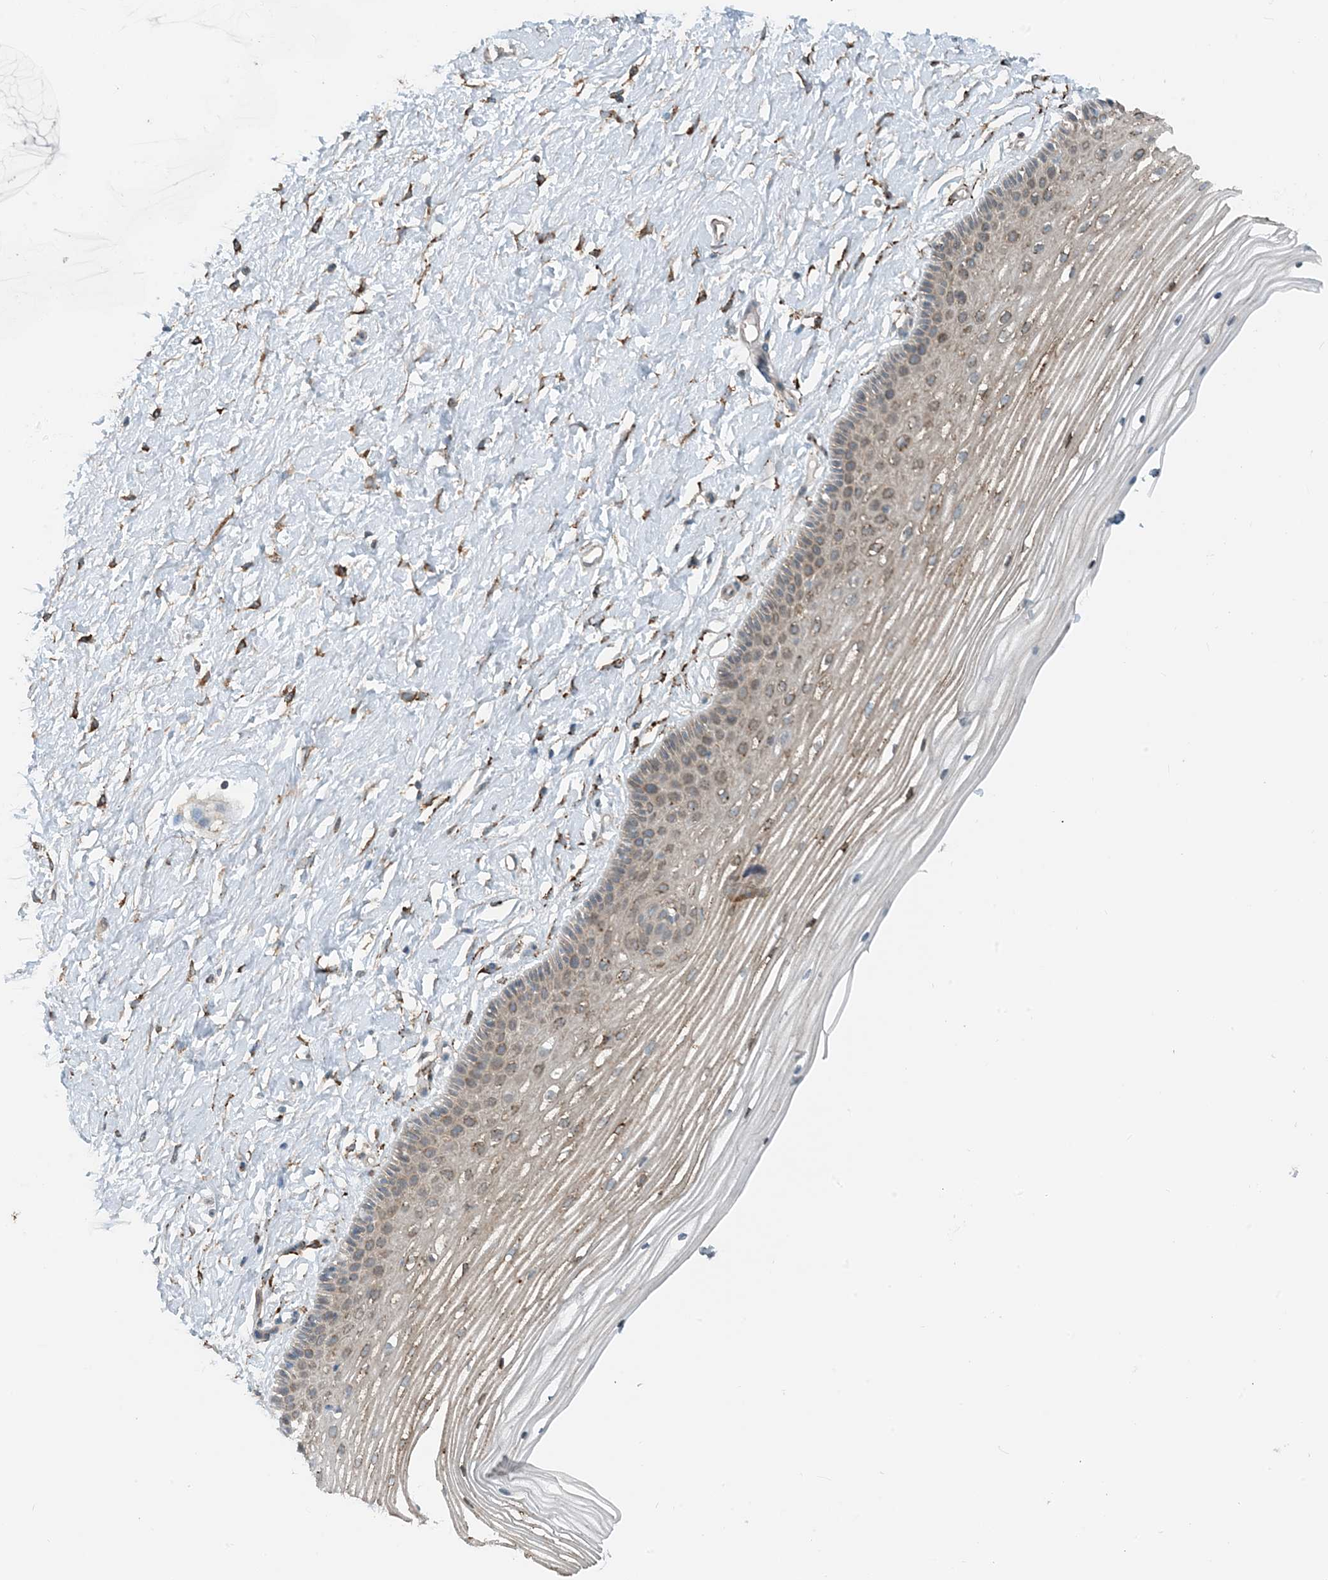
{"staining": {"intensity": "weak", "quantity": "25%-75%", "location": "cytoplasmic/membranous"}, "tissue": "vagina", "cell_type": "Squamous epithelial cells", "image_type": "normal", "snomed": [{"axis": "morphology", "description": "Normal tissue, NOS"}, {"axis": "topography", "description": "Vagina"}, {"axis": "topography", "description": "Cervix"}], "caption": "Immunohistochemistry (IHC) staining of unremarkable vagina, which reveals low levels of weak cytoplasmic/membranous expression in approximately 25%-75% of squamous epithelial cells indicating weak cytoplasmic/membranous protein staining. The staining was performed using DAB (3,3'-diaminobenzidine) (brown) for protein detection and nuclei were counterstained in hematoxylin (blue).", "gene": "CERKL", "patient": {"sex": "female", "age": 40}}